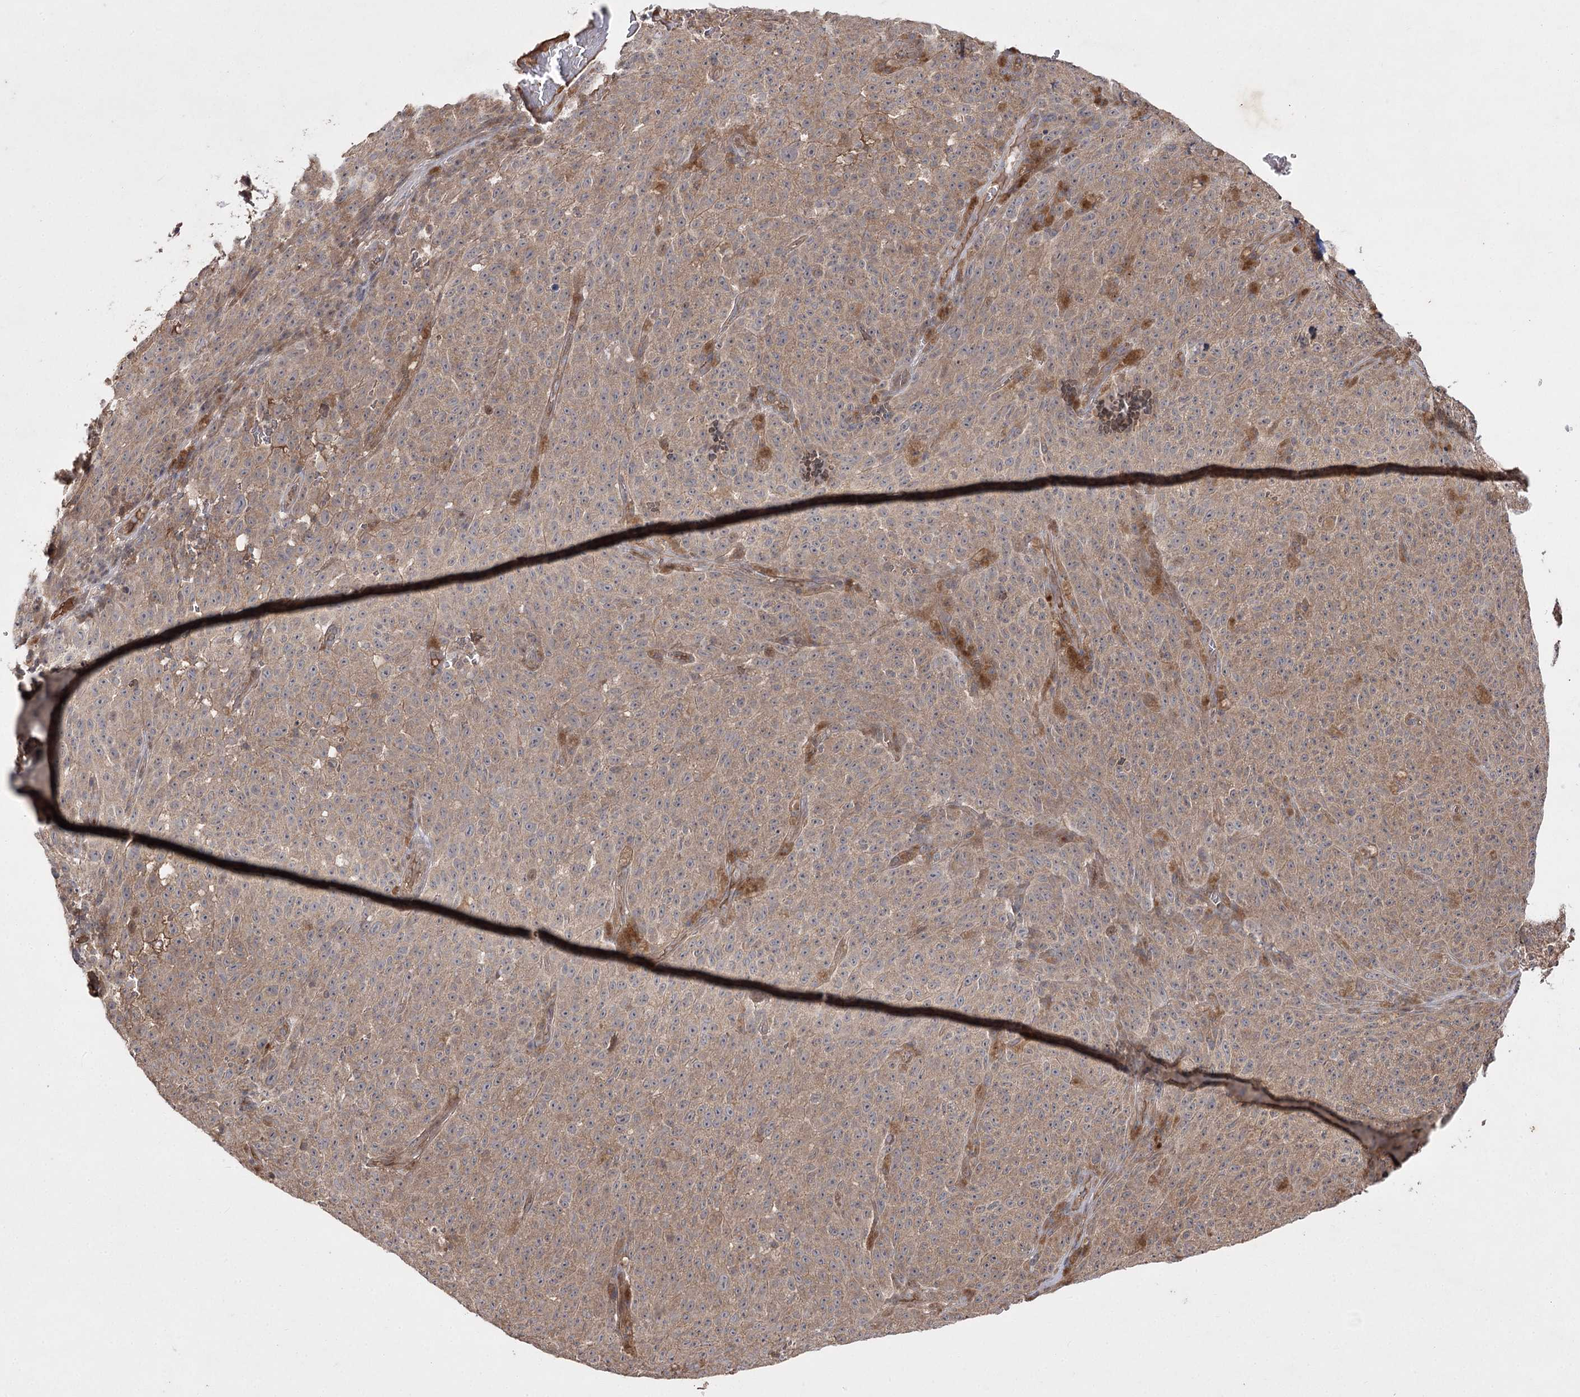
{"staining": {"intensity": "moderate", "quantity": ">75%", "location": "cytoplasmic/membranous"}, "tissue": "melanoma", "cell_type": "Tumor cells", "image_type": "cancer", "snomed": [{"axis": "morphology", "description": "Malignant melanoma, NOS"}, {"axis": "topography", "description": "Skin"}], "caption": "Protein analysis of malignant melanoma tissue displays moderate cytoplasmic/membranous expression in approximately >75% of tumor cells. The staining was performed using DAB (3,3'-diaminobenzidine), with brown indicating positive protein expression. Nuclei are stained blue with hematoxylin.", "gene": "FANCL", "patient": {"sex": "female", "age": 82}}